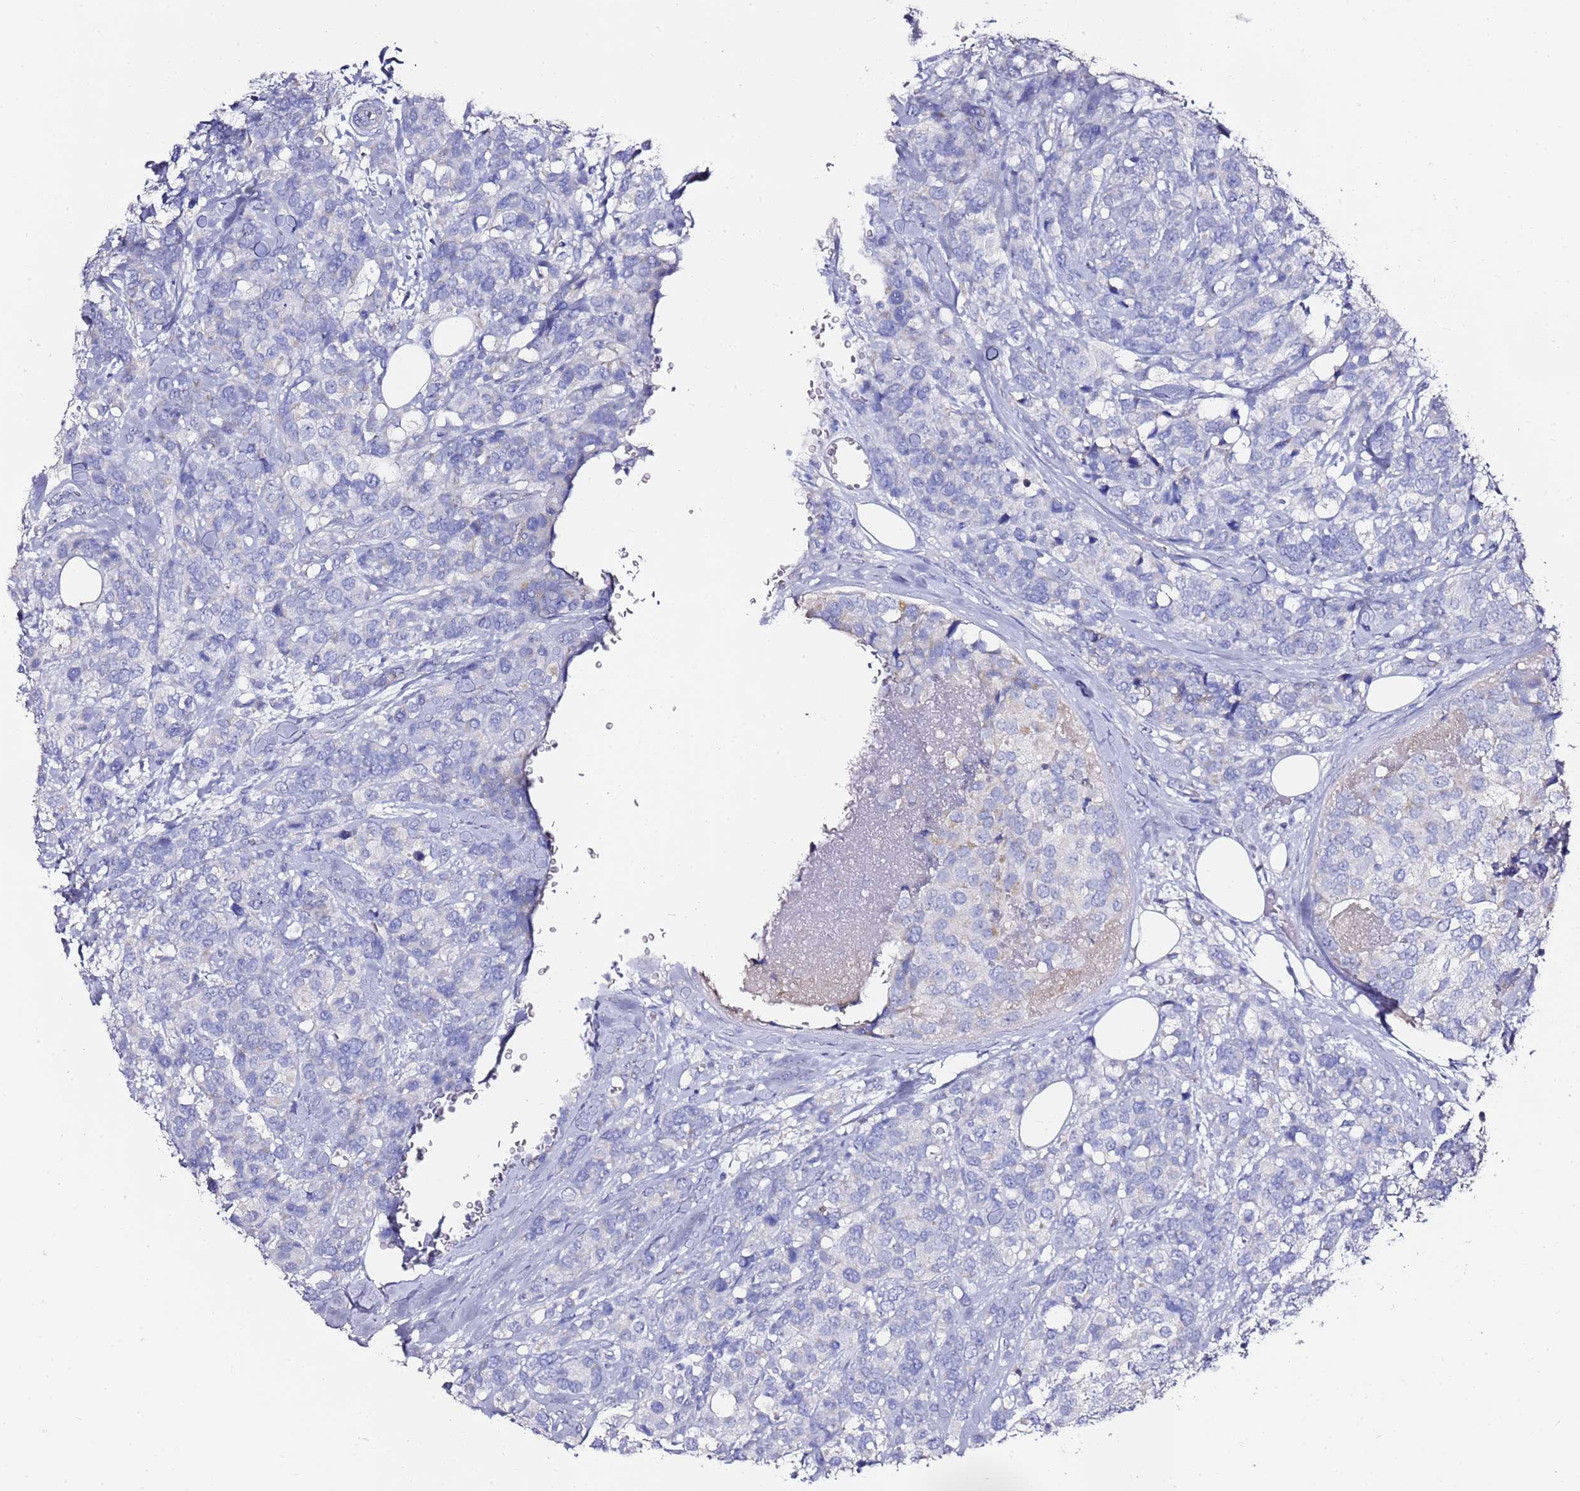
{"staining": {"intensity": "negative", "quantity": "none", "location": "none"}, "tissue": "breast cancer", "cell_type": "Tumor cells", "image_type": "cancer", "snomed": [{"axis": "morphology", "description": "Lobular carcinoma"}, {"axis": "topography", "description": "Breast"}], "caption": "The histopathology image exhibits no staining of tumor cells in breast lobular carcinoma.", "gene": "MYBPC3", "patient": {"sex": "female", "age": 59}}